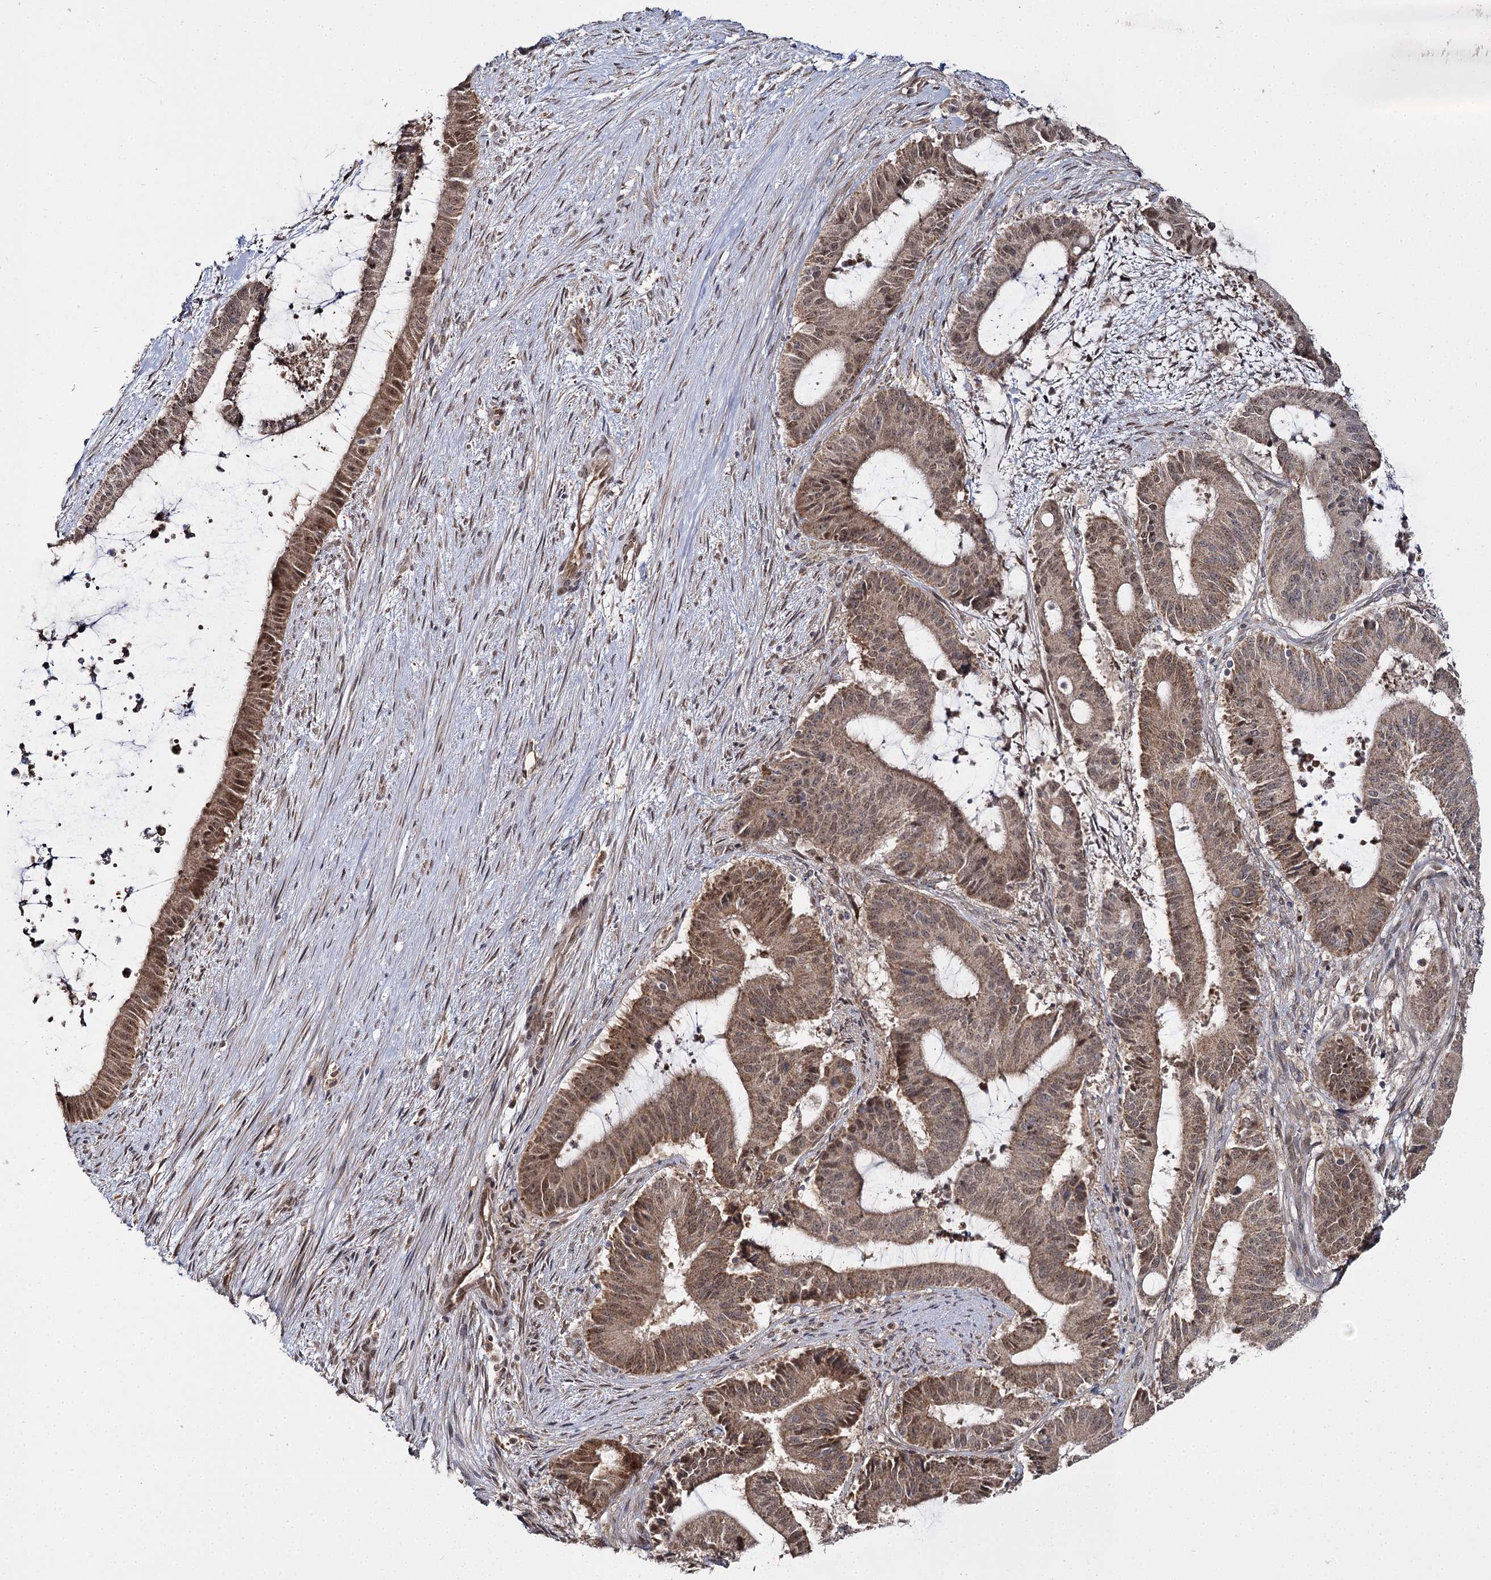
{"staining": {"intensity": "moderate", "quantity": "25%-75%", "location": "cytoplasmic/membranous,nuclear"}, "tissue": "liver cancer", "cell_type": "Tumor cells", "image_type": "cancer", "snomed": [{"axis": "morphology", "description": "Normal tissue, NOS"}, {"axis": "morphology", "description": "Cholangiocarcinoma"}, {"axis": "topography", "description": "Liver"}, {"axis": "topography", "description": "Peripheral nerve tissue"}], "caption": "A high-resolution image shows IHC staining of liver cholangiocarcinoma, which demonstrates moderate cytoplasmic/membranous and nuclear positivity in approximately 25%-75% of tumor cells. The staining was performed using DAB to visualize the protein expression in brown, while the nuclei were stained in blue with hematoxylin (Magnification: 20x).", "gene": "TRNT1", "patient": {"sex": "female", "age": 73}}